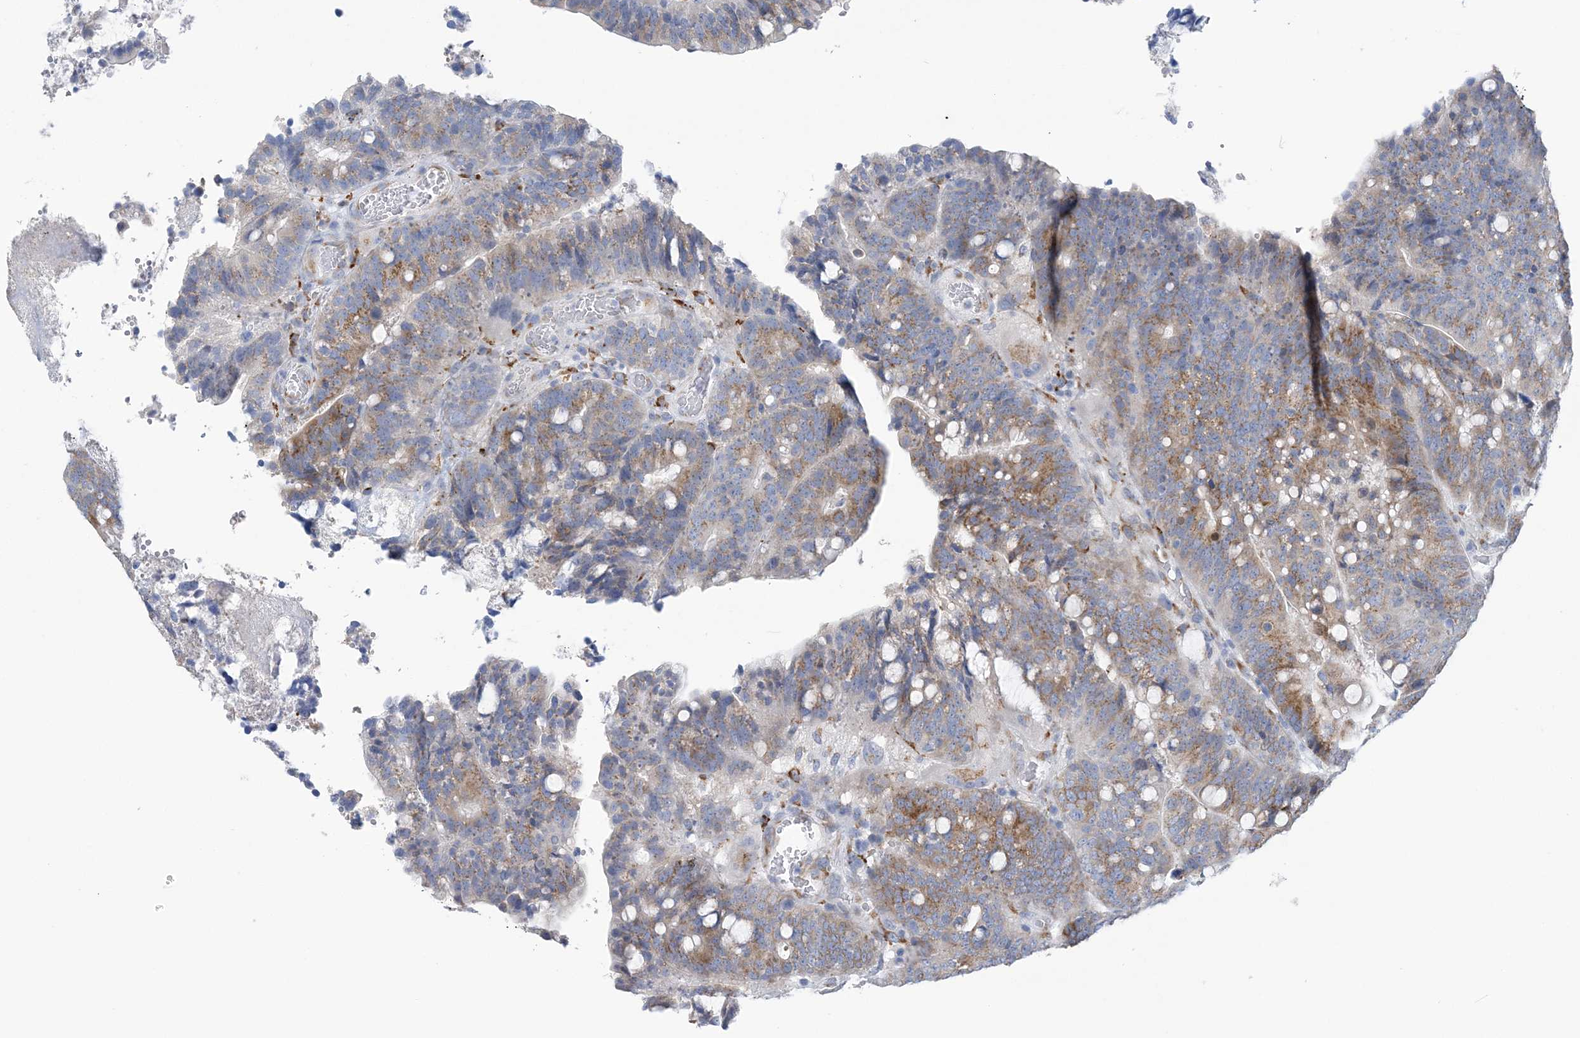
{"staining": {"intensity": "moderate", "quantity": ">75%", "location": "cytoplasmic/membranous"}, "tissue": "colorectal cancer", "cell_type": "Tumor cells", "image_type": "cancer", "snomed": [{"axis": "morphology", "description": "Adenocarcinoma, NOS"}, {"axis": "topography", "description": "Colon"}], "caption": "Immunohistochemistry (DAB) staining of adenocarcinoma (colorectal) displays moderate cytoplasmic/membranous protein positivity in approximately >75% of tumor cells.", "gene": "PLEKHG4B", "patient": {"sex": "female", "age": 66}}